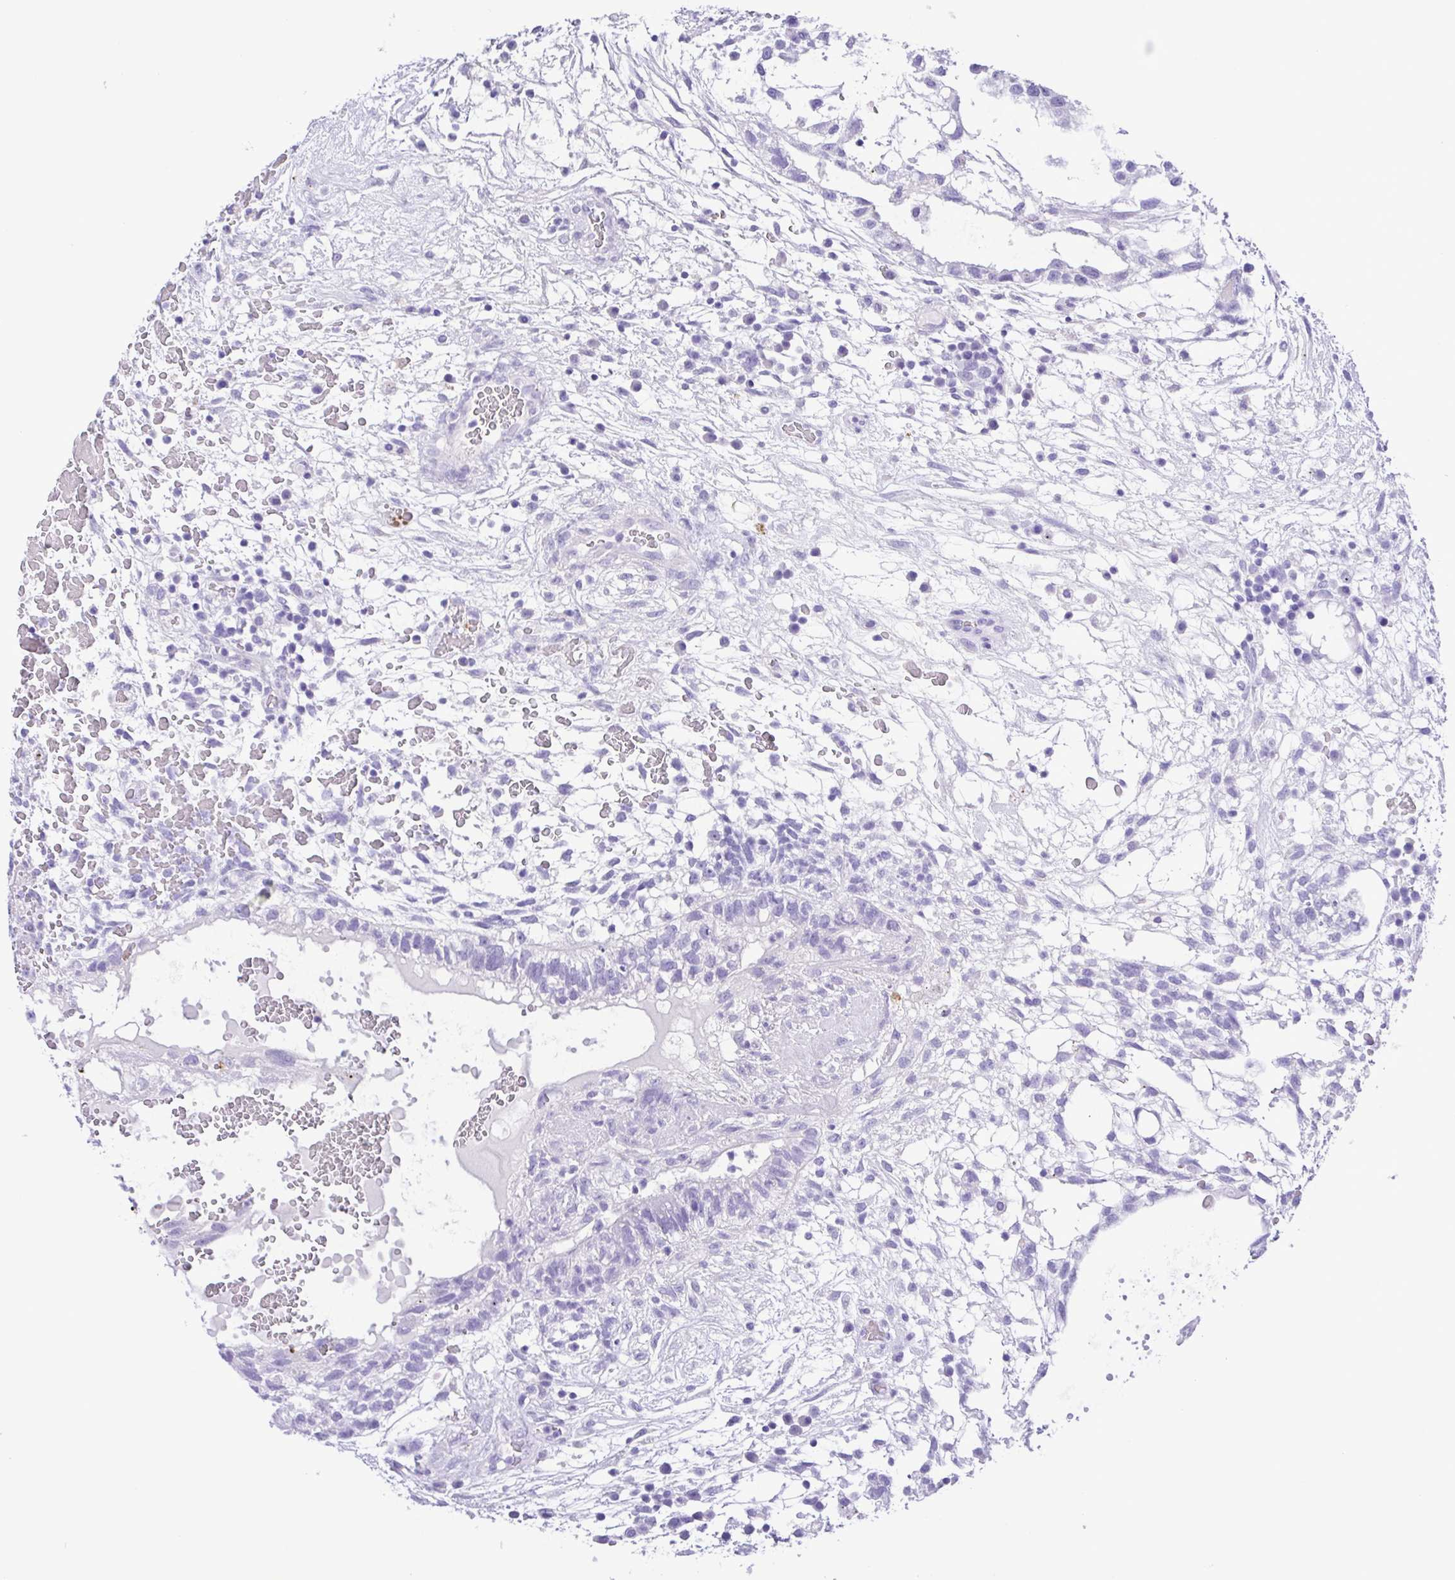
{"staining": {"intensity": "negative", "quantity": "none", "location": "none"}, "tissue": "testis cancer", "cell_type": "Tumor cells", "image_type": "cancer", "snomed": [{"axis": "morphology", "description": "Normal tissue, NOS"}, {"axis": "morphology", "description": "Carcinoma, Embryonal, NOS"}, {"axis": "topography", "description": "Testis"}], "caption": "Tumor cells are negative for brown protein staining in embryonal carcinoma (testis).", "gene": "OVGP1", "patient": {"sex": "male", "age": 32}}